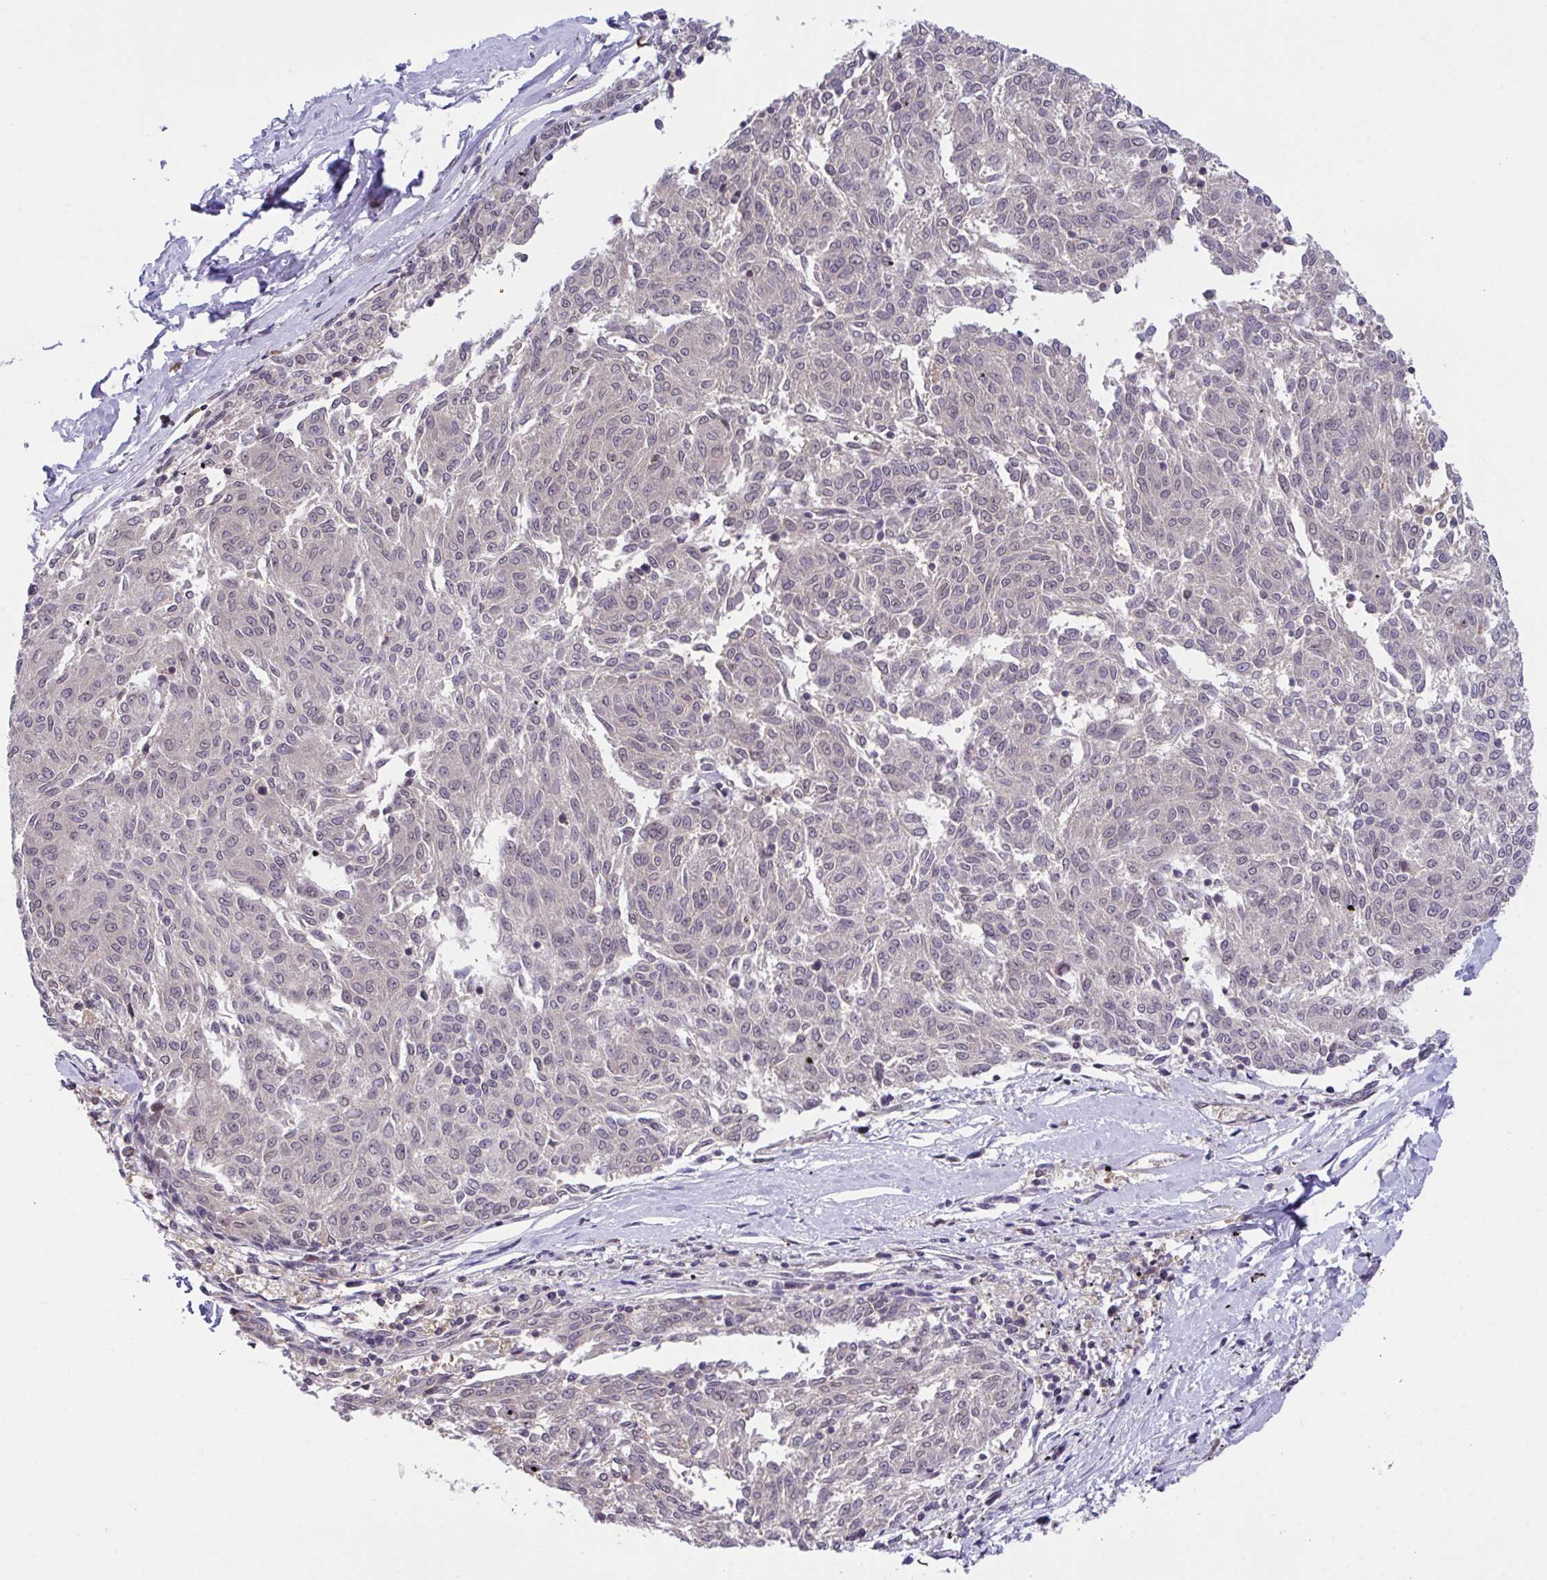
{"staining": {"intensity": "weak", "quantity": "<25%", "location": "nuclear"}, "tissue": "melanoma", "cell_type": "Tumor cells", "image_type": "cancer", "snomed": [{"axis": "morphology", "description": "Malignant melanoma, NOS"}, {"axis": "topography", "description": "Skin"}], "caption": "IHC micrograph of human melanoma stained for a protein (brown), which reveals no expression in tumor cells. (DAB (3,3'-diaminobenzidine) immunohistochemistry, high magnification).", "gene": "ZNF444", "patient": {"sex": "female", "age": 72}}